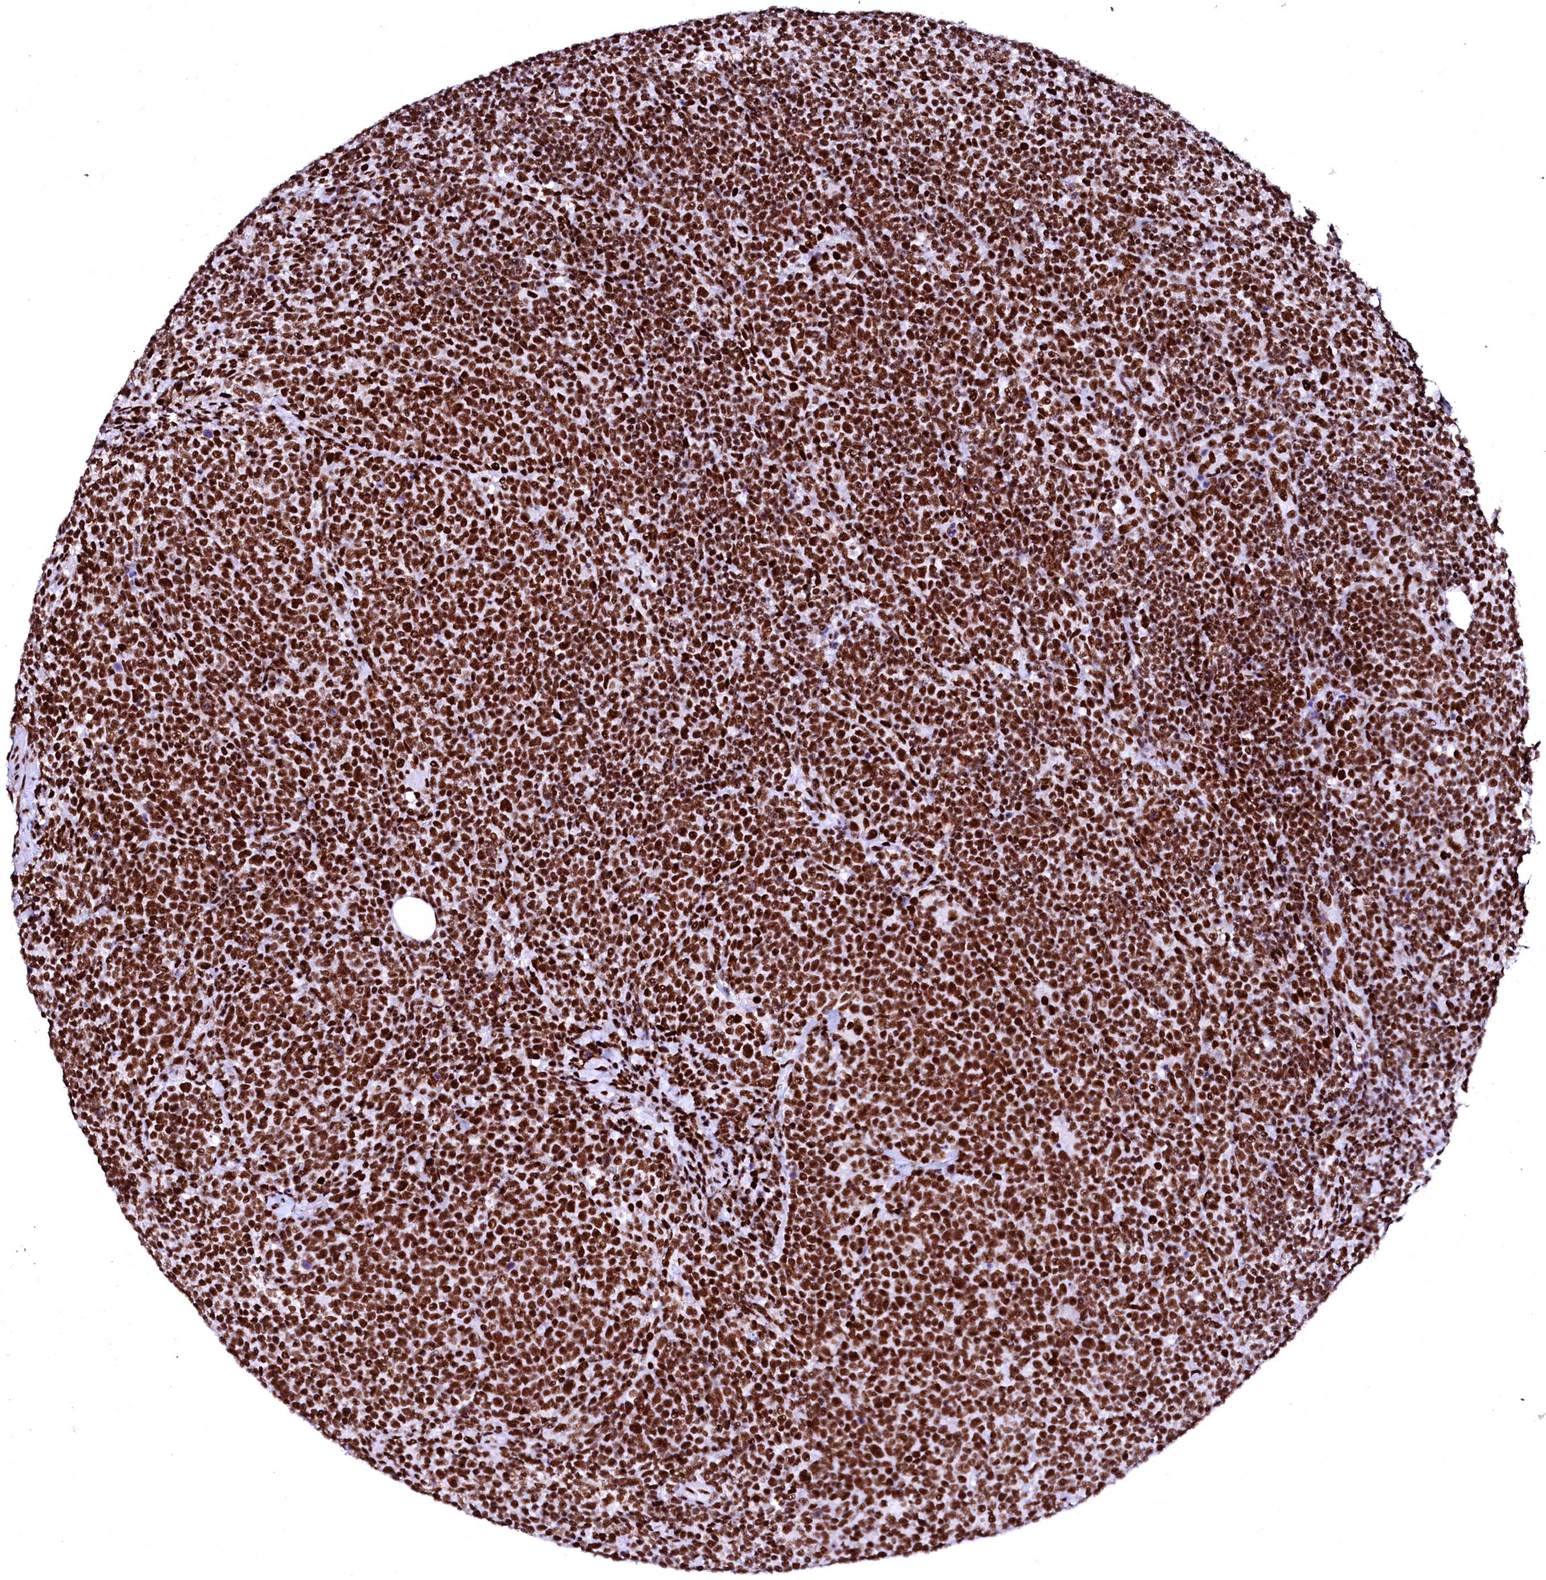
{"staining": {"intensity": "strong", "quantity": ">75%", "location": "nuclear"}, "tissue": "lymphoma", "cell_type": "Tumor cells", "image_type": "cancer", "snomed": [{"axis": "morphology", "description": "Malignant lymphoma, non-Hodgkin's type, High grade"}, {"axis": "topography", "description": "Lymph node"}], "caption": "Malignant lymphoma, non-Hodgkin's type (high-grade) stained with DAB (3,3'-diaminobenzidine) immunohistochemistry (IHC) shows high levels of strong nuclear staining in about >75% of tumor cells.", "gene": "CPSF6", "patient": {"sex": "male", "age": 61}}